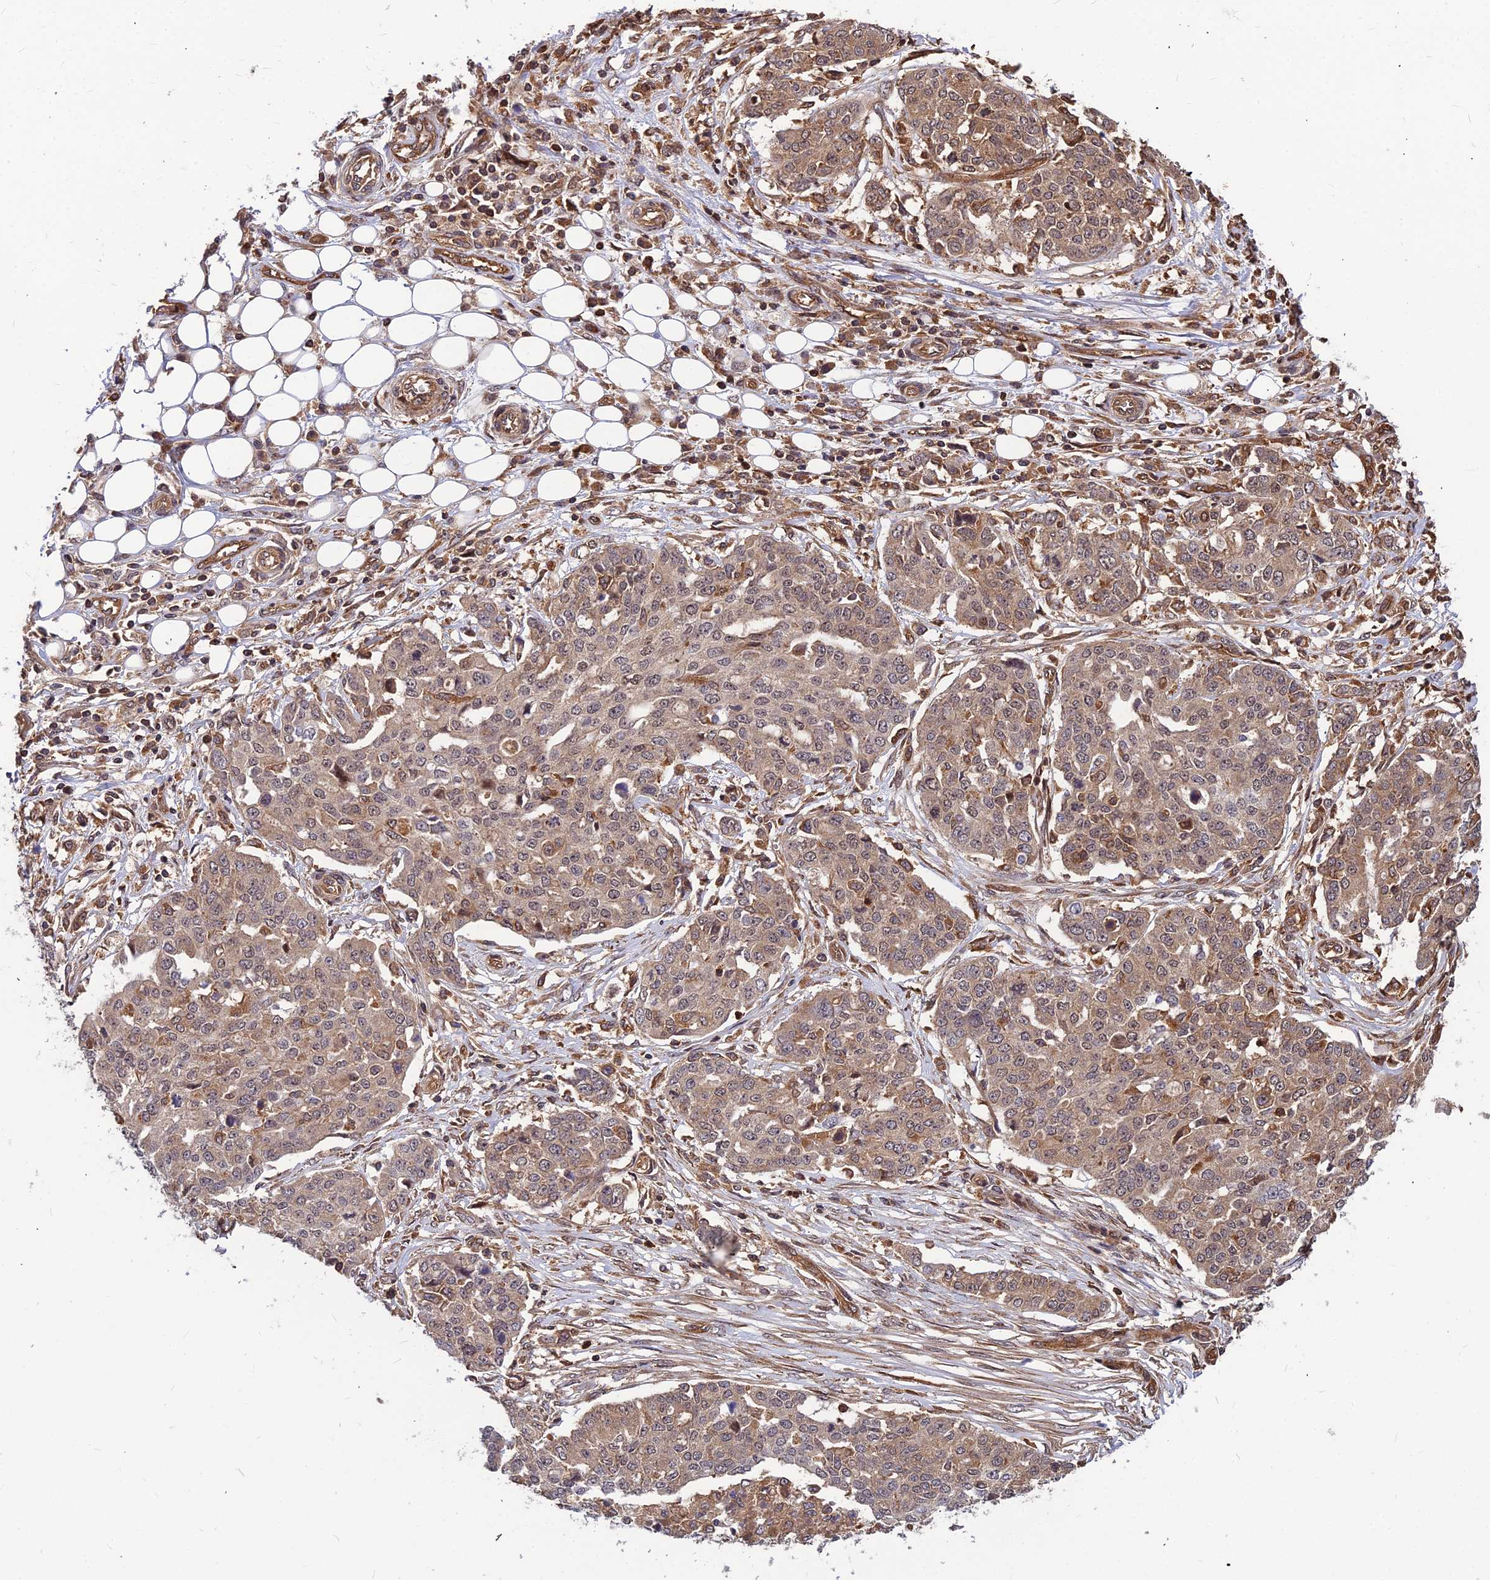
{"staining": {"intensity": "weak", "quantity": ">75%", "location": "cytoplasmic/membranous"}, "tissue": "ovarian cancer", "cell_type": "Tumor cells", "image_type": "cancer", "snomed": [{"axis": "morphology", "description": "Cystadenocarcinoma, serous, NOS"}, {"axis": "topography", "description": "Soft tissue"}, {"axis": "topography", "description": "Ovary"}], "caption": "Protein staining reveals weak cytoplasmic/membranous positivity in about >75% of tumor cells in ovarian cancer.", "gene": "ZNF467", "patient": {"sex": "female", "age": 57}}